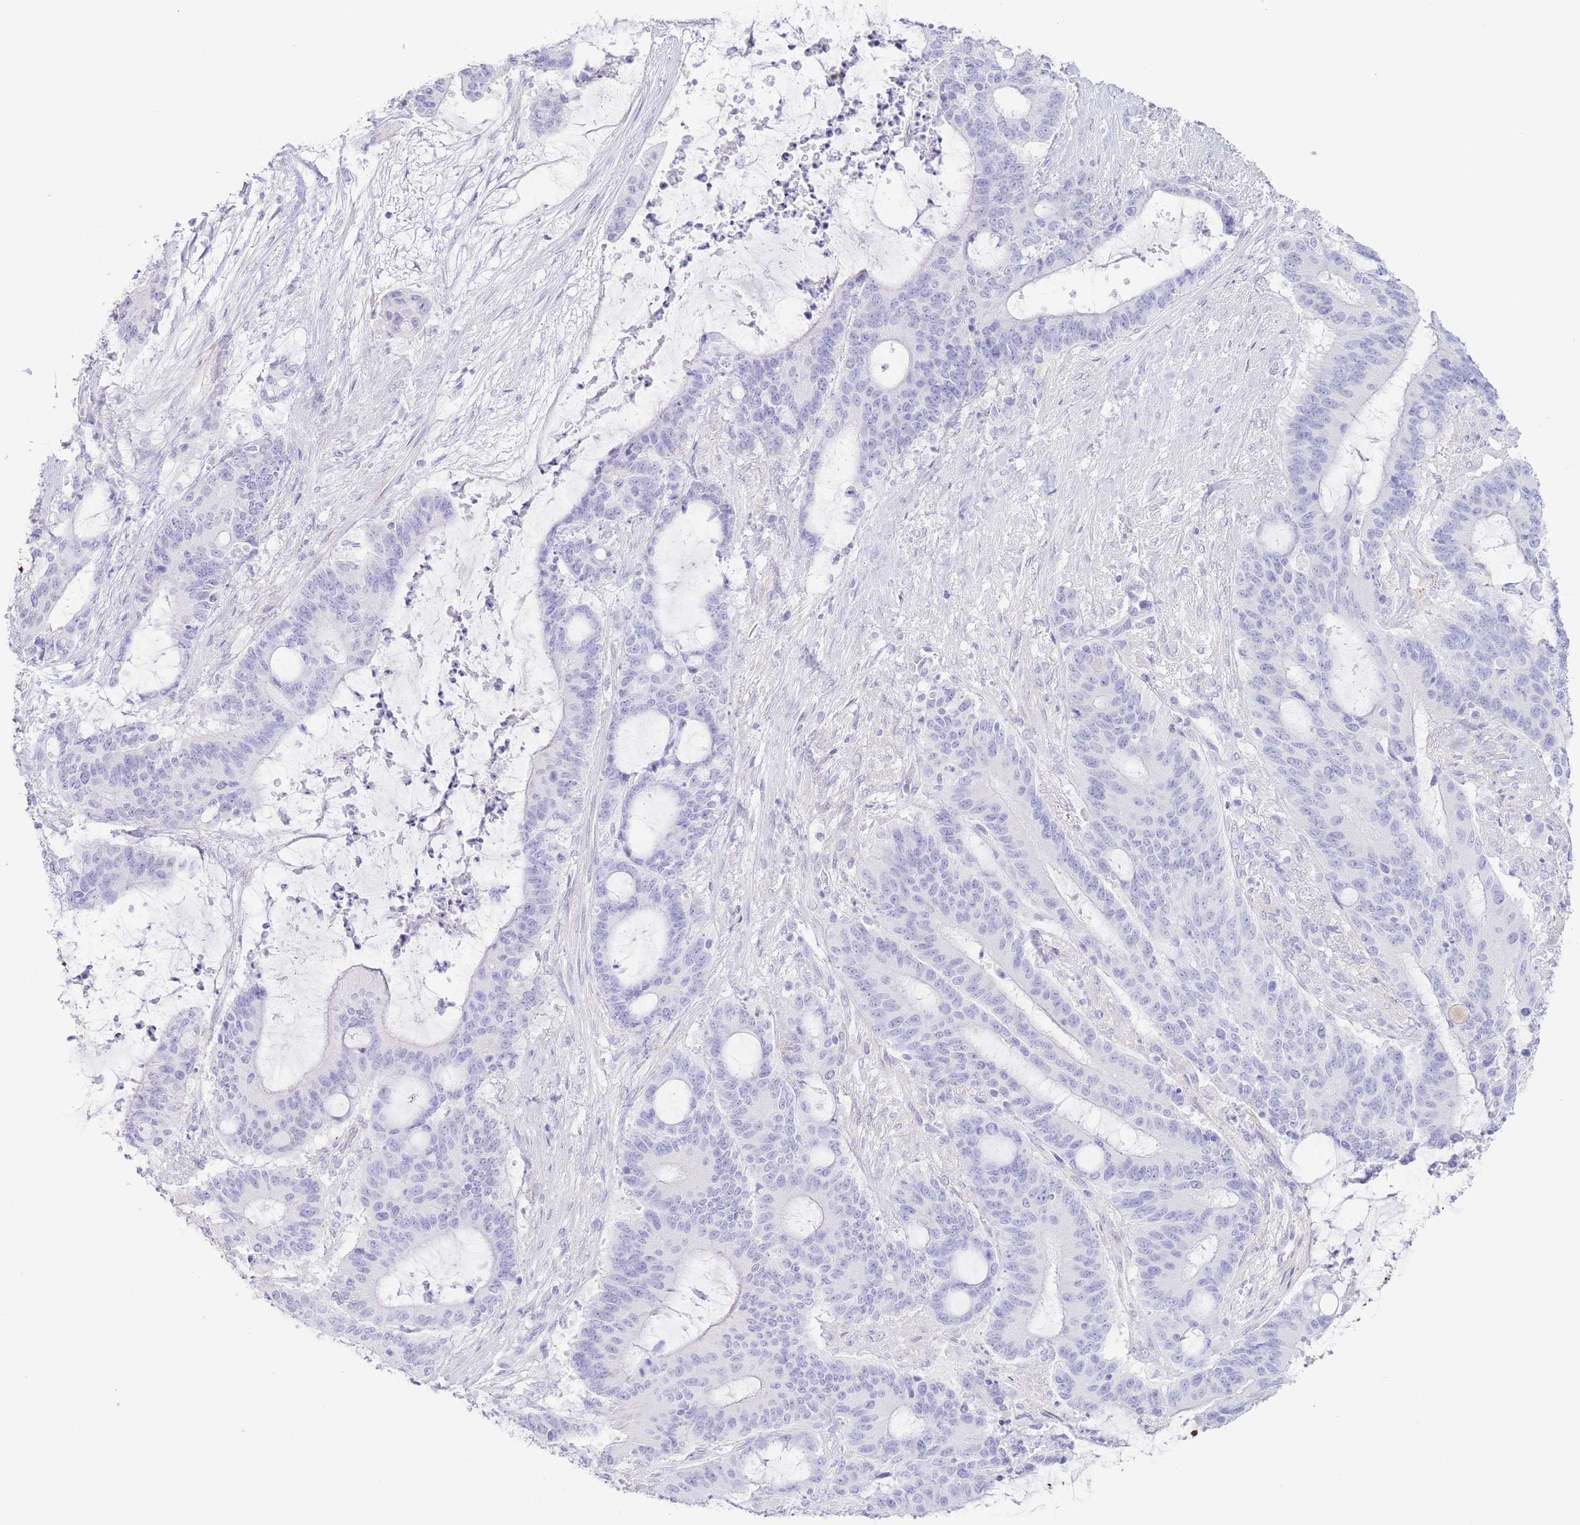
{"staining": {"intensity": "negative", "quantity": "none", "location": "none"}, "tissue": "liver cancer", "cell_type": "Tumor cells", "image_type": "cancer", "snomed": [{"axis": "morphology", "description": "Normal tissue, NOS"}, {"axis": "morphology", "description": "Cholangiocarcinoma"}, {"axis": "topography", "description": "Liver"}, {"axis": "topography", "description": "Peripheral nerve tissue"}], "caption": "Immunohistochemistry (IHC) photomicrograph of human liver cholangiocarcinoma stained for a protein (brown), which displays no expression in tumor cells.", "gene": "PKLR", "patient": {"sex": "female", "age": 73}}